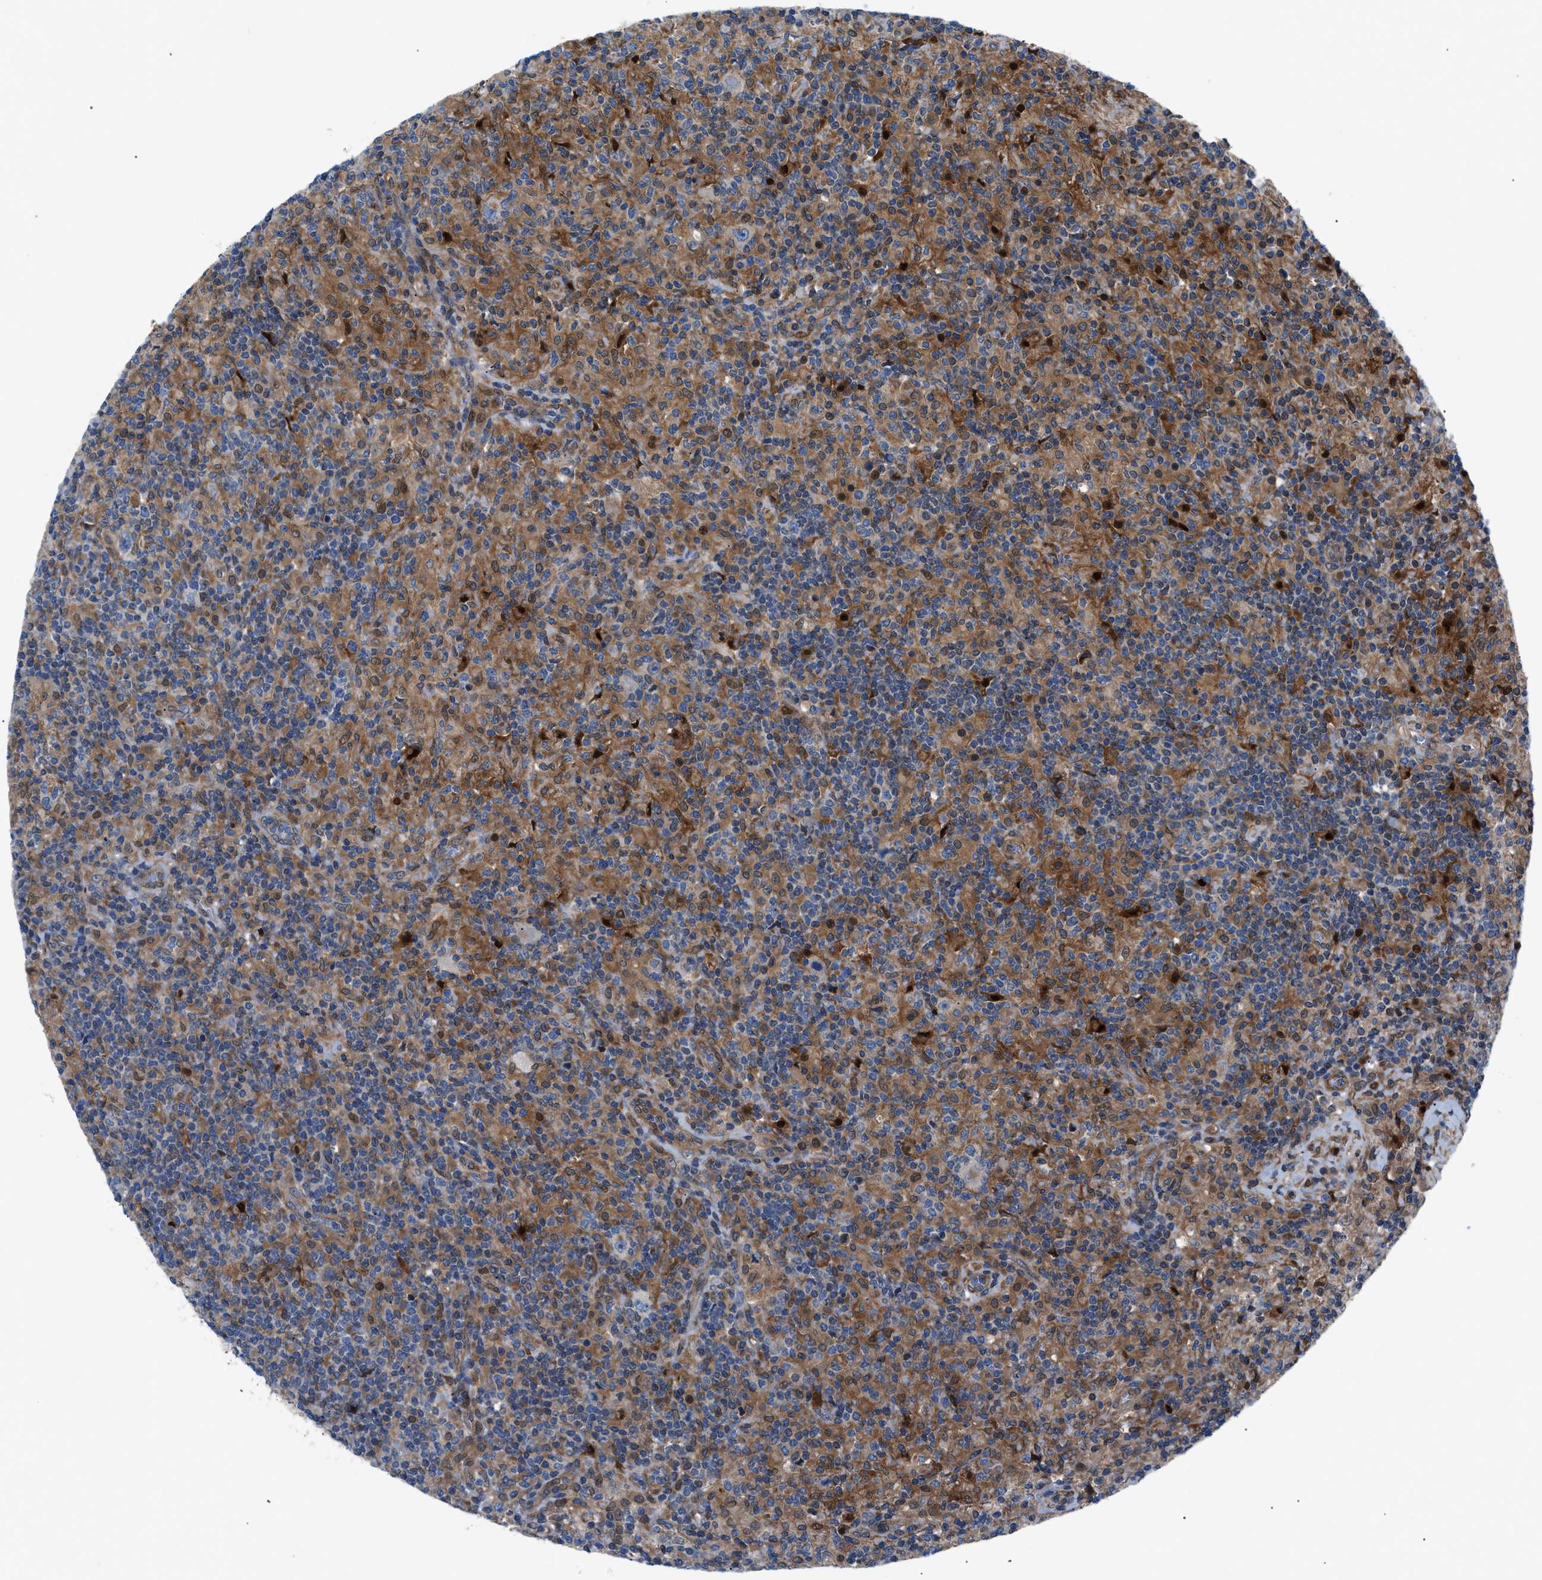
{"staining": {"intensity": "weak", "quantity": "<25%", "location": "cytoplasmic/membranous"}, "tissue": "lymphoma", "cell_type": "Tumor cells", "image_type": "cancer", "snomed": [{"axis": "morphology", "description": "Hodgkin's disease, NOS"}, {"axis": "topography", "description": "Lymph node"}], "caption": "Human Hodgkin's disease stained for a protein using immunohistochemistry shows no positivity in tumor cells.", "gene": "DMAC1", "patient": {"sex": "male", "age": 70}}